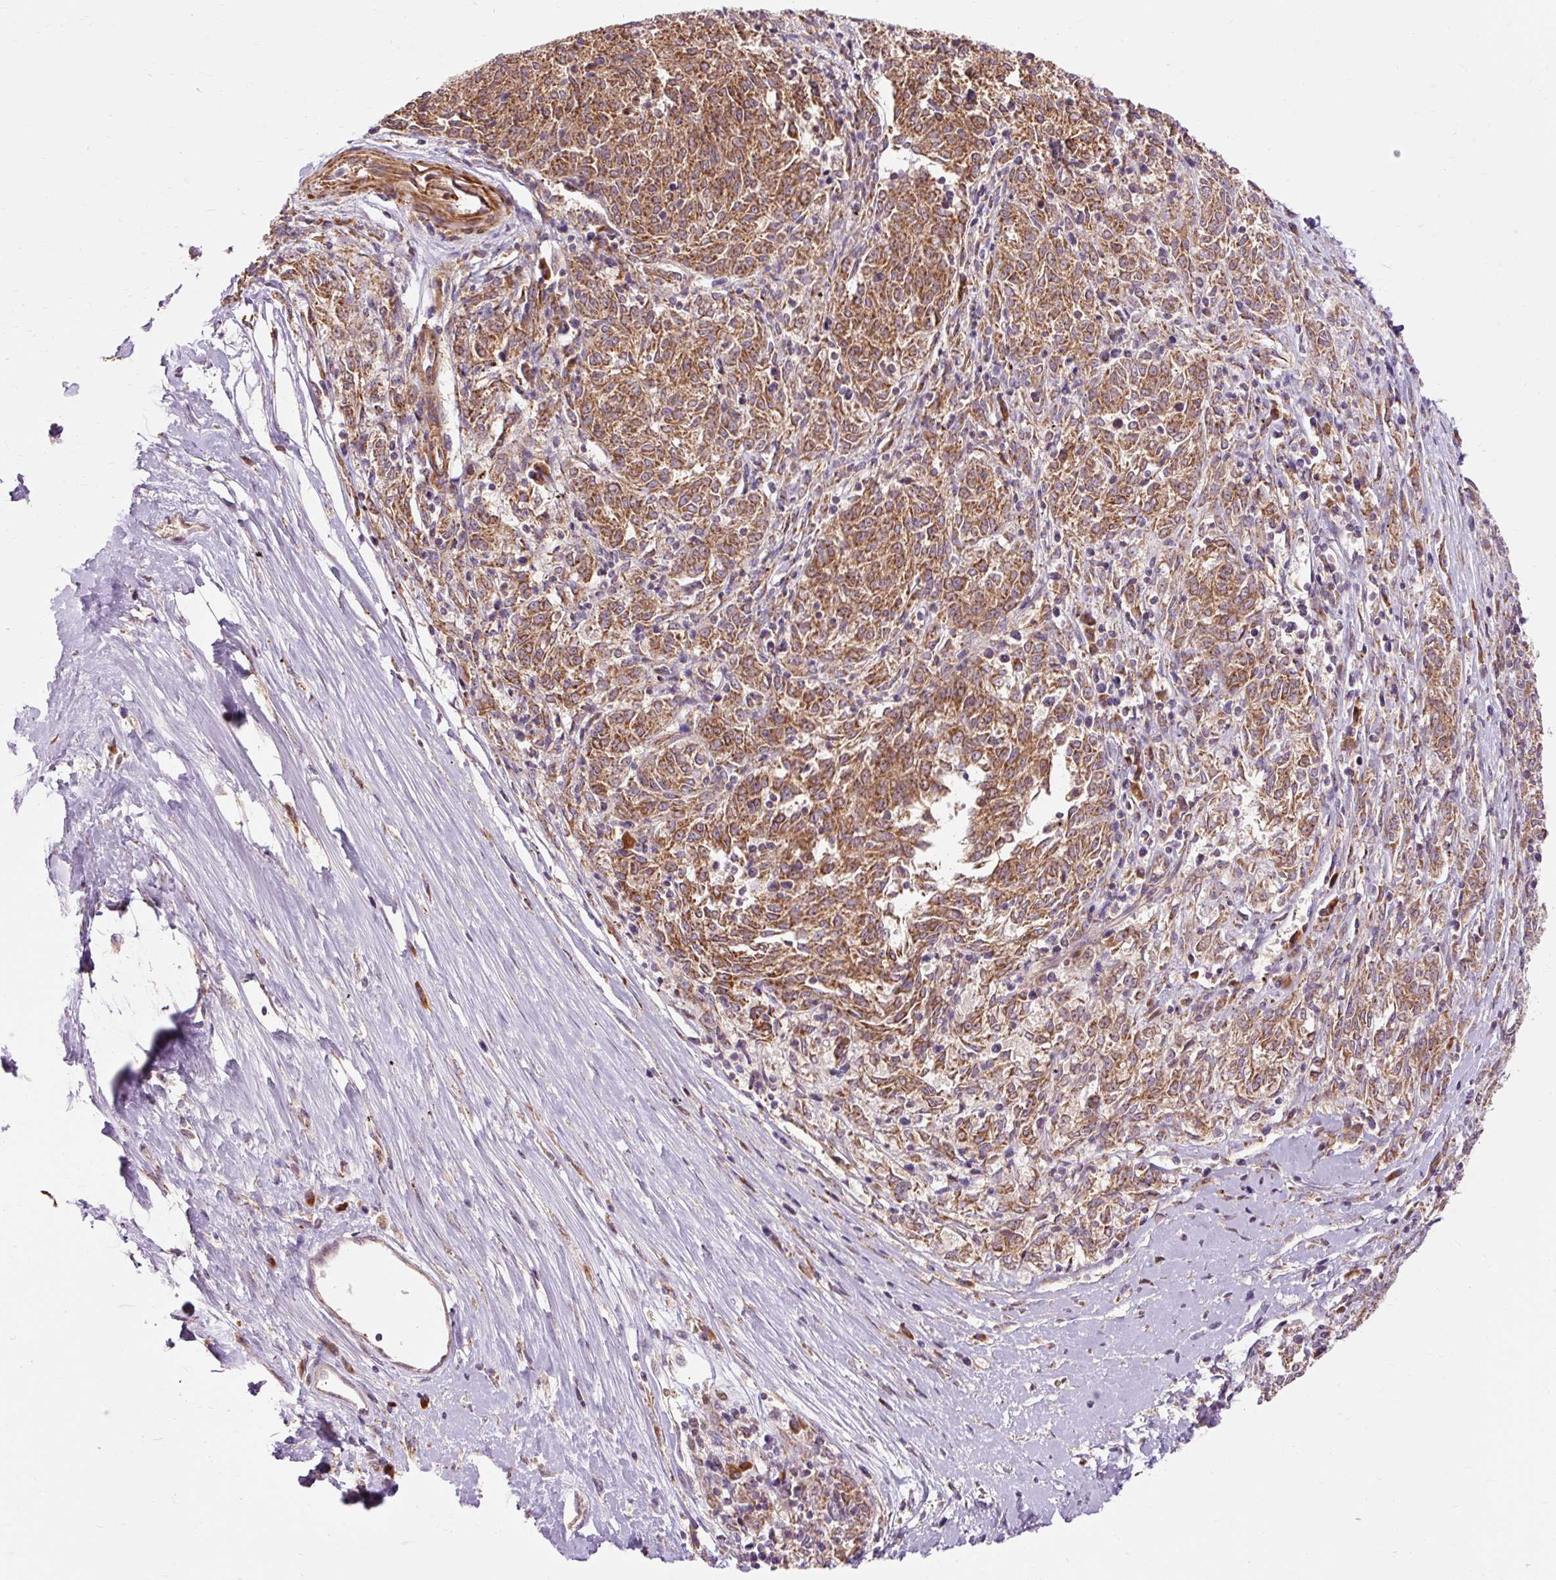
{"staining": {"intensity": "strong", "quantity": ">75%", "location": "cytoplasmic/membranous"}, "tissue": "melanoma", "cell_type": "Tumor cells", "image_type": "cancer", "snomed": [{"axis": "morphology", "description": "Malignant melanoma, NOS"}, {"axis": "topography", "description": "Skin"}], "caption": "There is high levels of strong cytoplasmic/membranous expression in tumor cells of melanoma, as demonstrated by immunohistochemical staining (brown color).", "gene": "RIPOR3", "patient": {"sex": "female", "age": 72}}